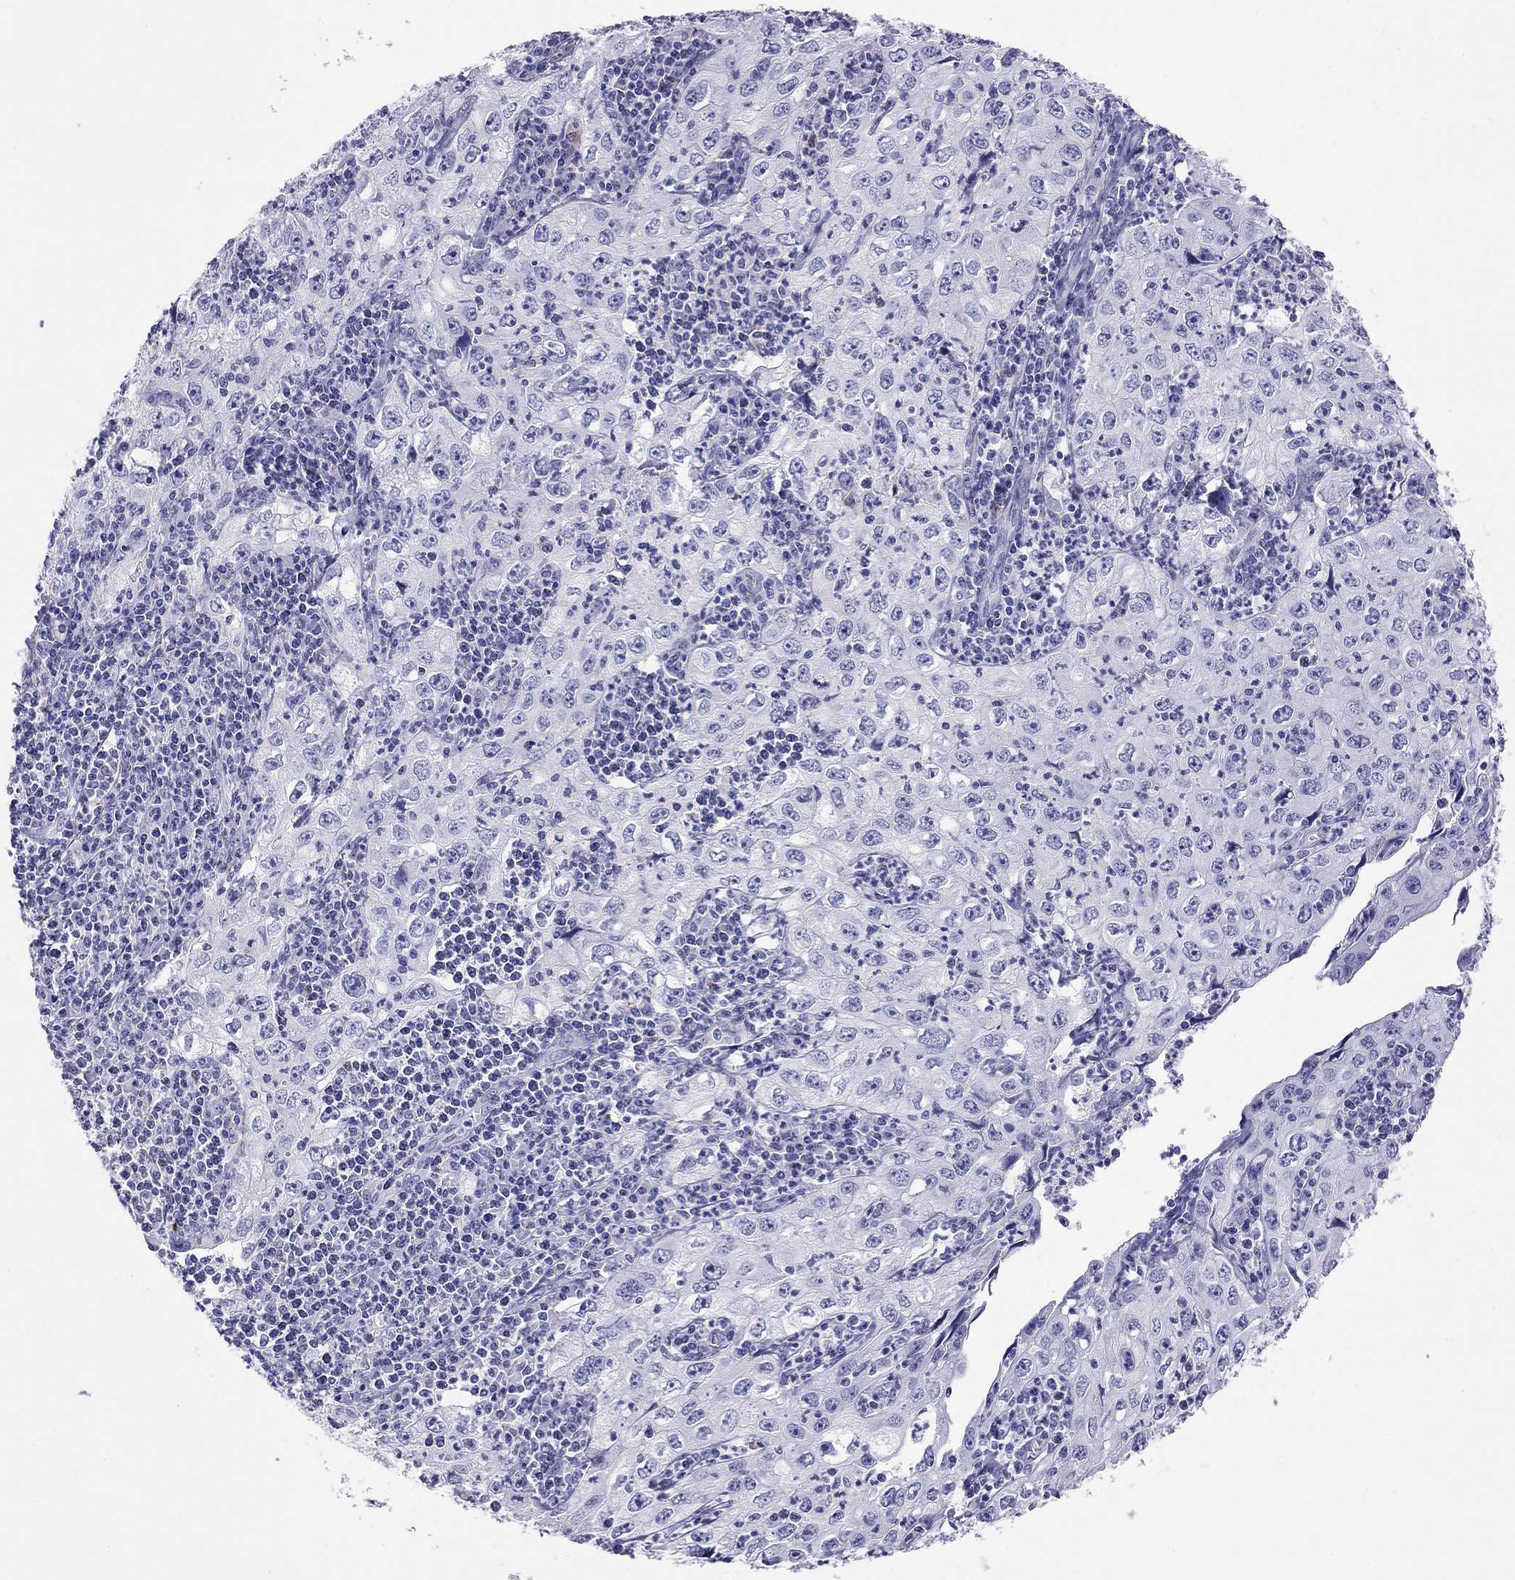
{"staining": {"intensity": "negative", "quantity": "none", "location": "none"}, "tissue": "cervical cancer", "cell_type": "Tumor cells", "image_type": "cancer", "snomed": [{"axis": "morphology", "description": "Squamous cell carcinoma, NOS"}, {"axis": "topography", "description": "Cervix"}], "caption": "High power microscopy photomicrograph of an immunohistochemistry (IHC) histopathology image of cervical squamous cell carcinoma, revealing no significant expression in tumor cells.", "gene": "HLA-DQB2", "patient": {"sex": "female", "age": 24}}